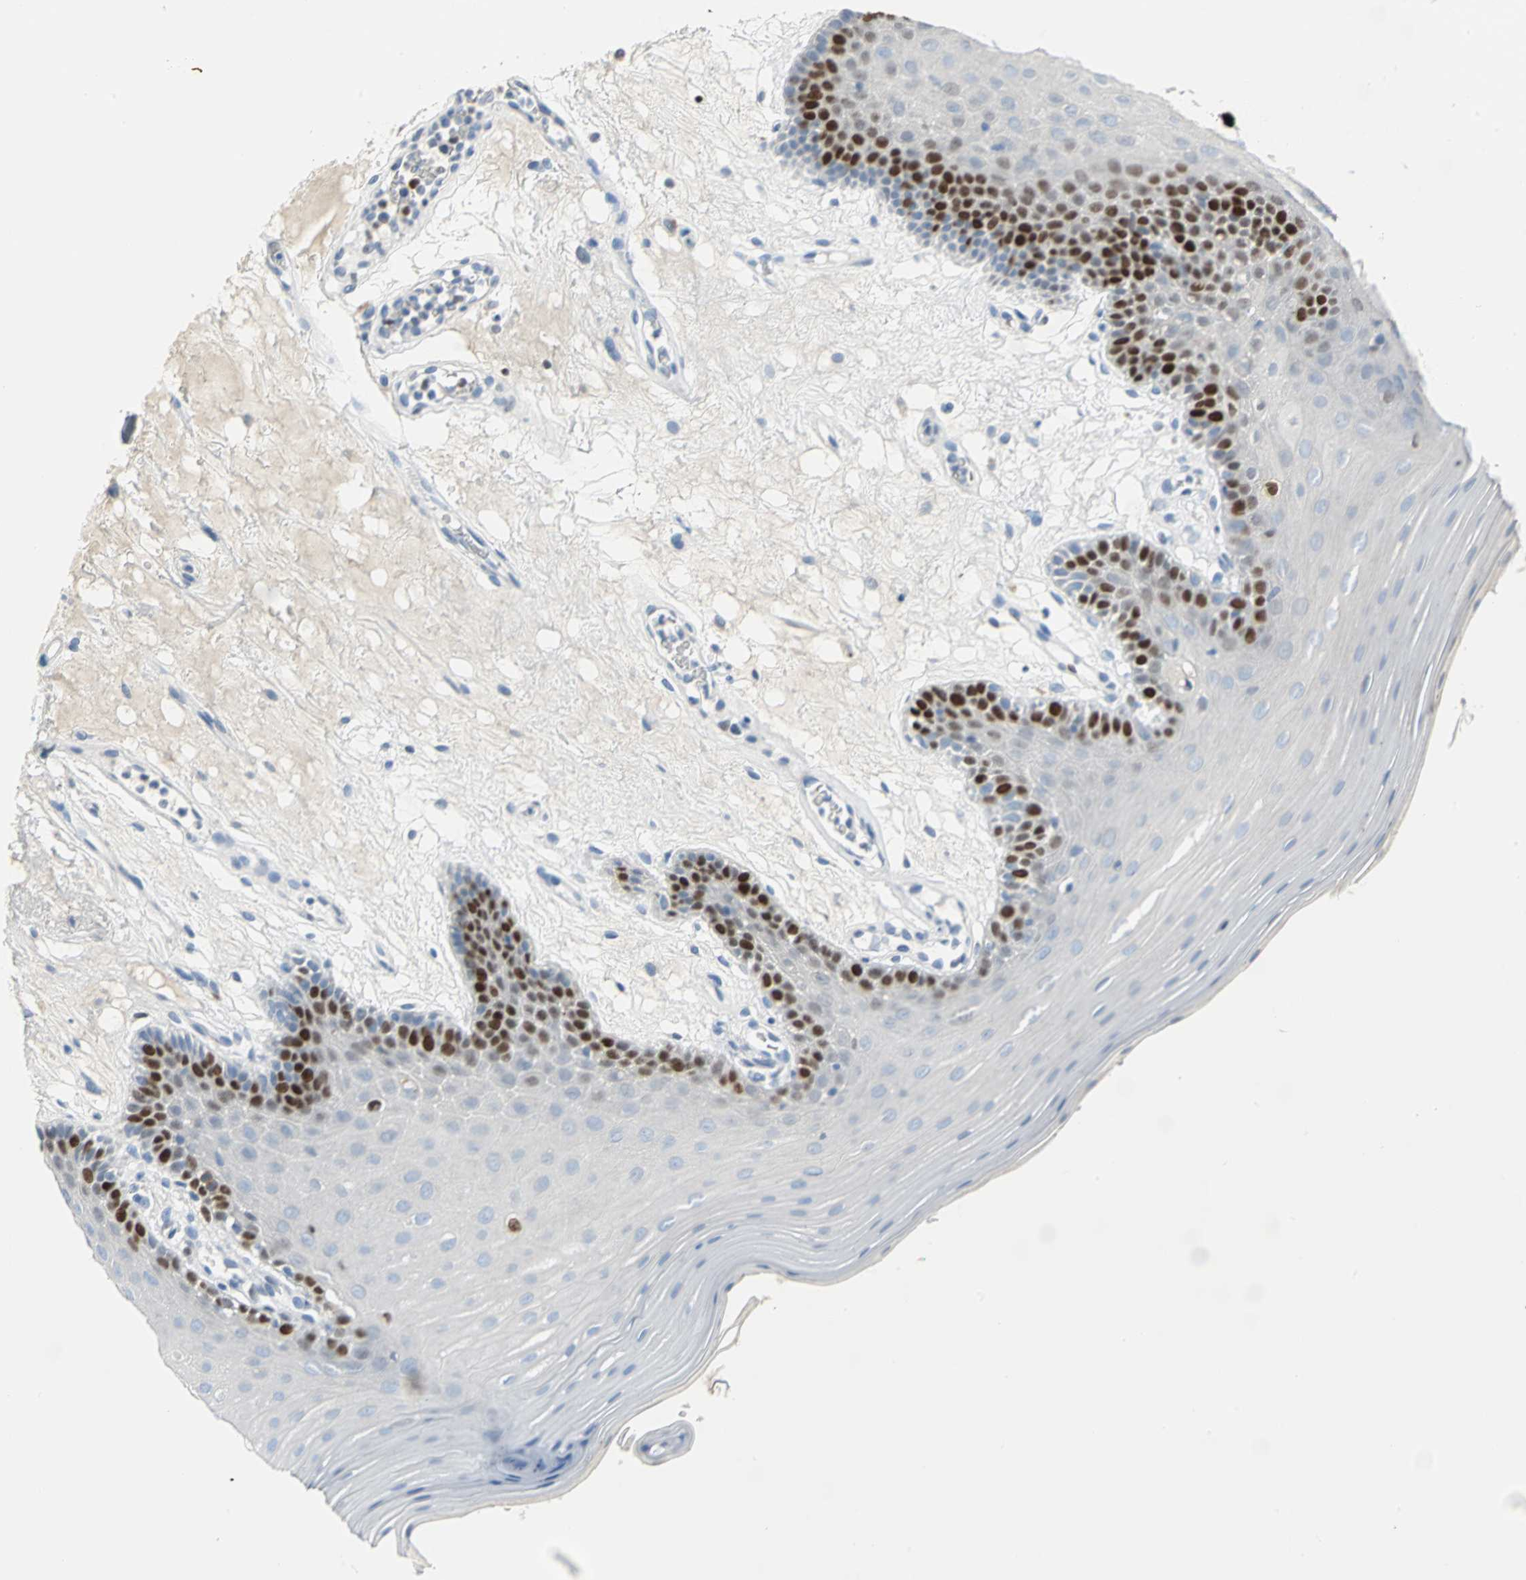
{"staining": {"intensity": "strong", "quantity": "<25%", "location": "nuclear"}, "tissue": "oral mucosa", "cell_type": "Squamous epithelial cells", "image_type": "normal", "snomed": [{"axis": "morphology", "description": "Normal tissue, NOS"}, {"axis": "morphology", "description": "Squamous cell carcinoma, NOS"}, {"axis": "topography", "description": "Skeletal muscle"}, {"axis": "topography", "description": "Oral tissue"}, {"axis": "topography", "description": "Head-Neck"}], "caption": "The immunohistochemical stain labels strong nuclear expression in squamous epithelial cells of unremarkable oral mucosa.", "gene": "MCM4", "patient": {"sex": "male", "age": 71}}